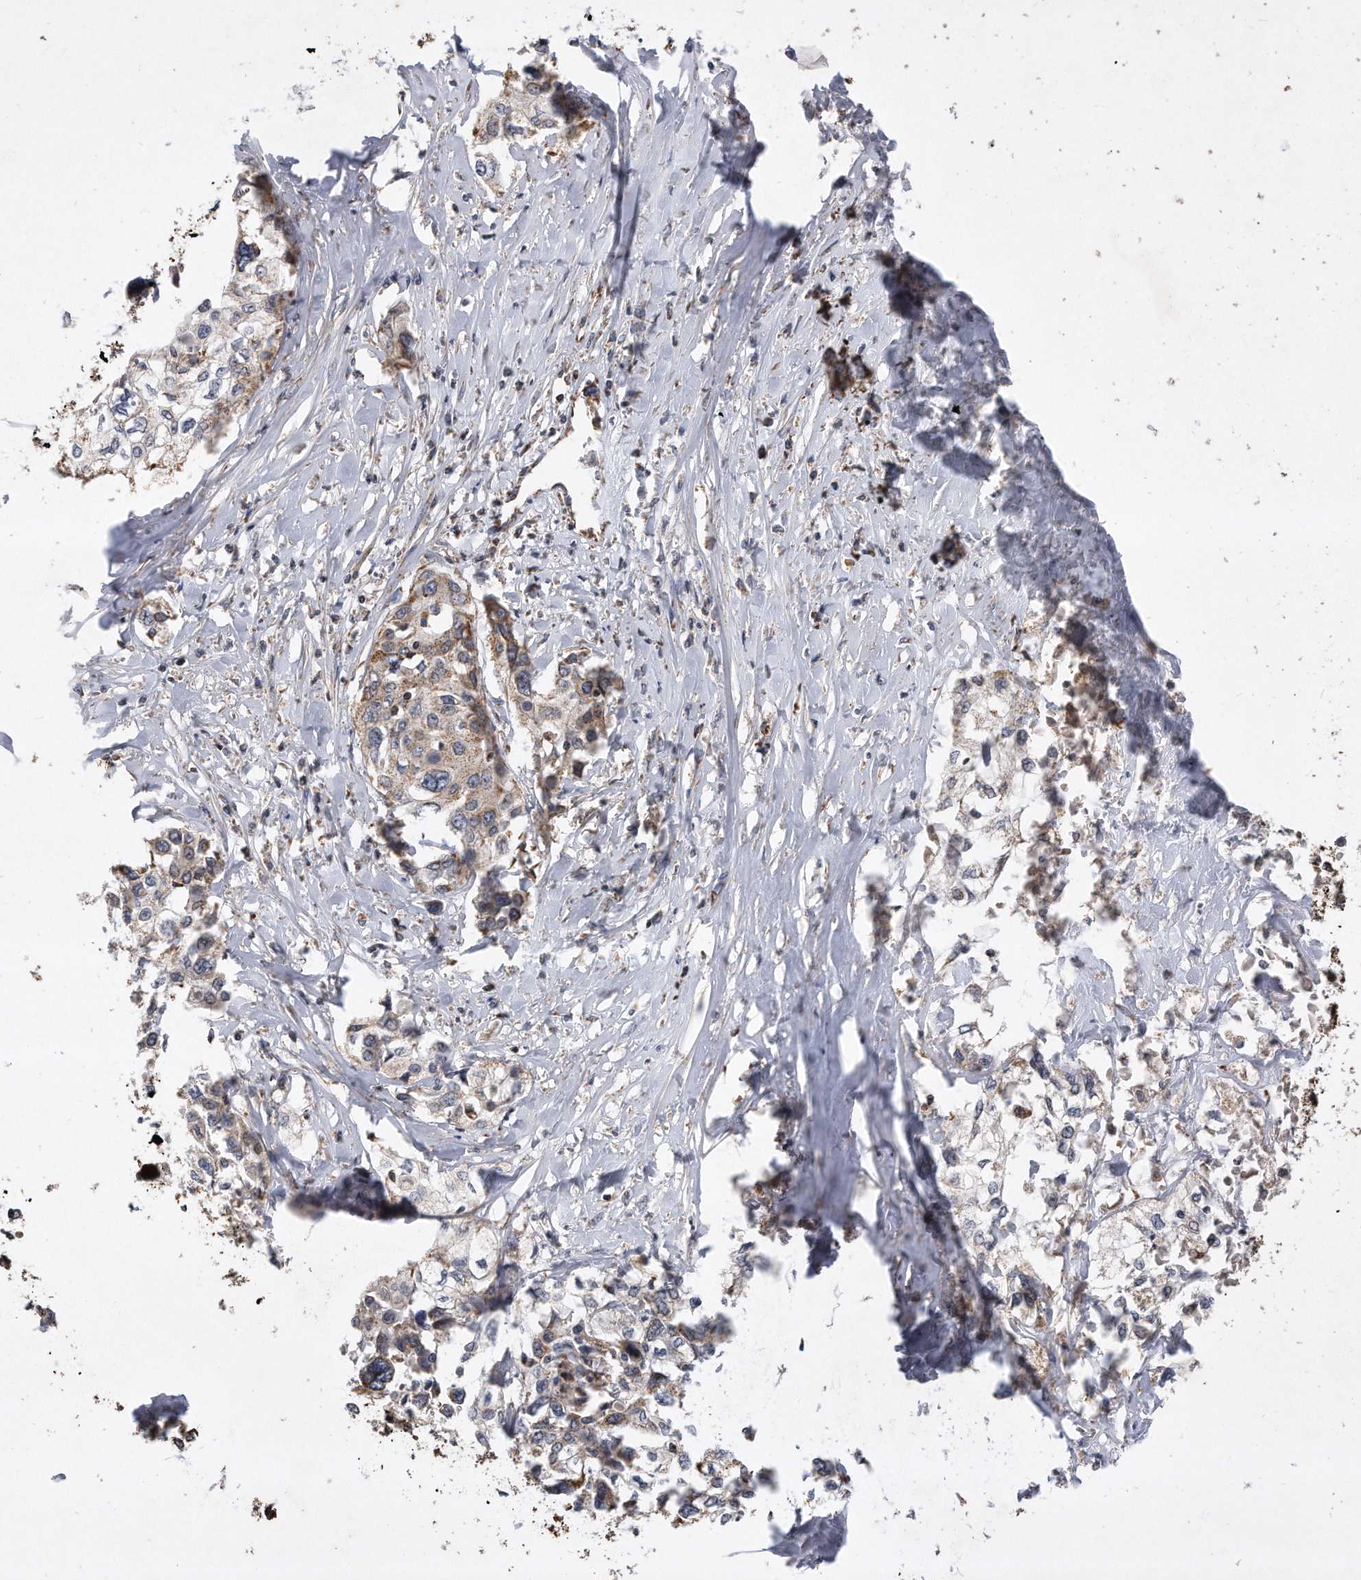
{"staining": {"intensity": "moderate", "quantity": "25%-75%", "location": "cytoplasmic/membranous"}, "tissue": "cervical cancer", "cell_type": "Tumor cells", "image_type": "cancer", "snomed": [{"axis": "morphology", "description": "Squamous cell carcinoma, NOS"}, {"axis": "topography", "description": "Cervix"}], "caption": "Approximately 25%-75% of tumor cells in cervical cancer (squamous cell carcinoma) exhibit moderate cytoplasmic/membranous protein expression as visualized by brown immunohistochemical staining.", "gene": "PPP5C", "patient": {"sex": "female", "age": 31}}